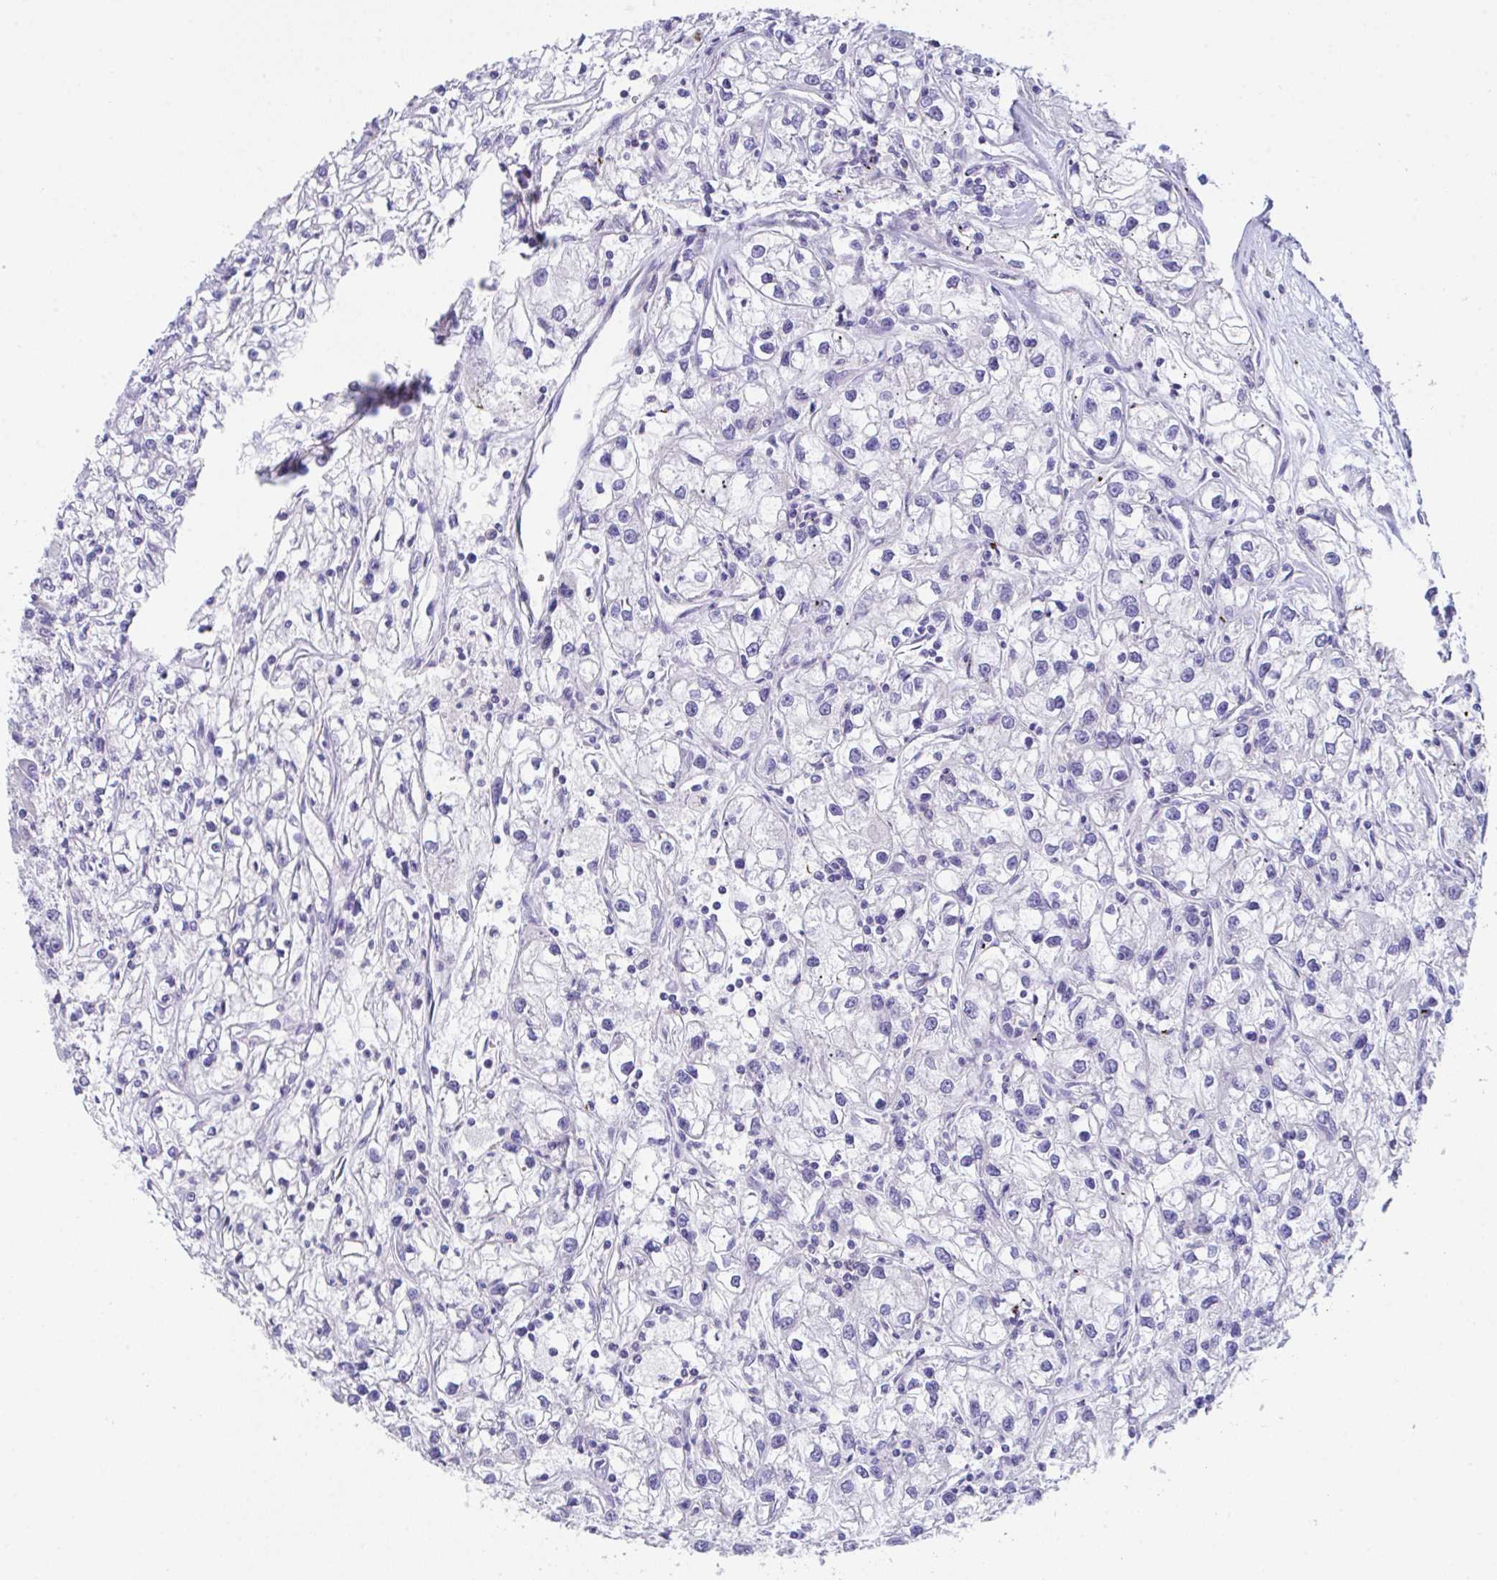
{"staining": {"intensity": "negative", "quantity": "none", "location": "none"}, "tissue": "renal cancer", "cell_type": "Tumor cells", "image_type": "cancer", "snomed": [{"axis": "morphology", "description": "Adenocarcinoma, NOS"}, {"axis": "topography", "description": "Kidney"}], "caption": "High magnification brightfield microscopy of renal adenocarcinoma stained with DAB (3,3'-diaminobenzidine) (brown) and counterstained with hematoxylin (blue): tumor cells show no significant staining.", "gene": "MIA3", "patient": {"sex": "female", "age": 59}}